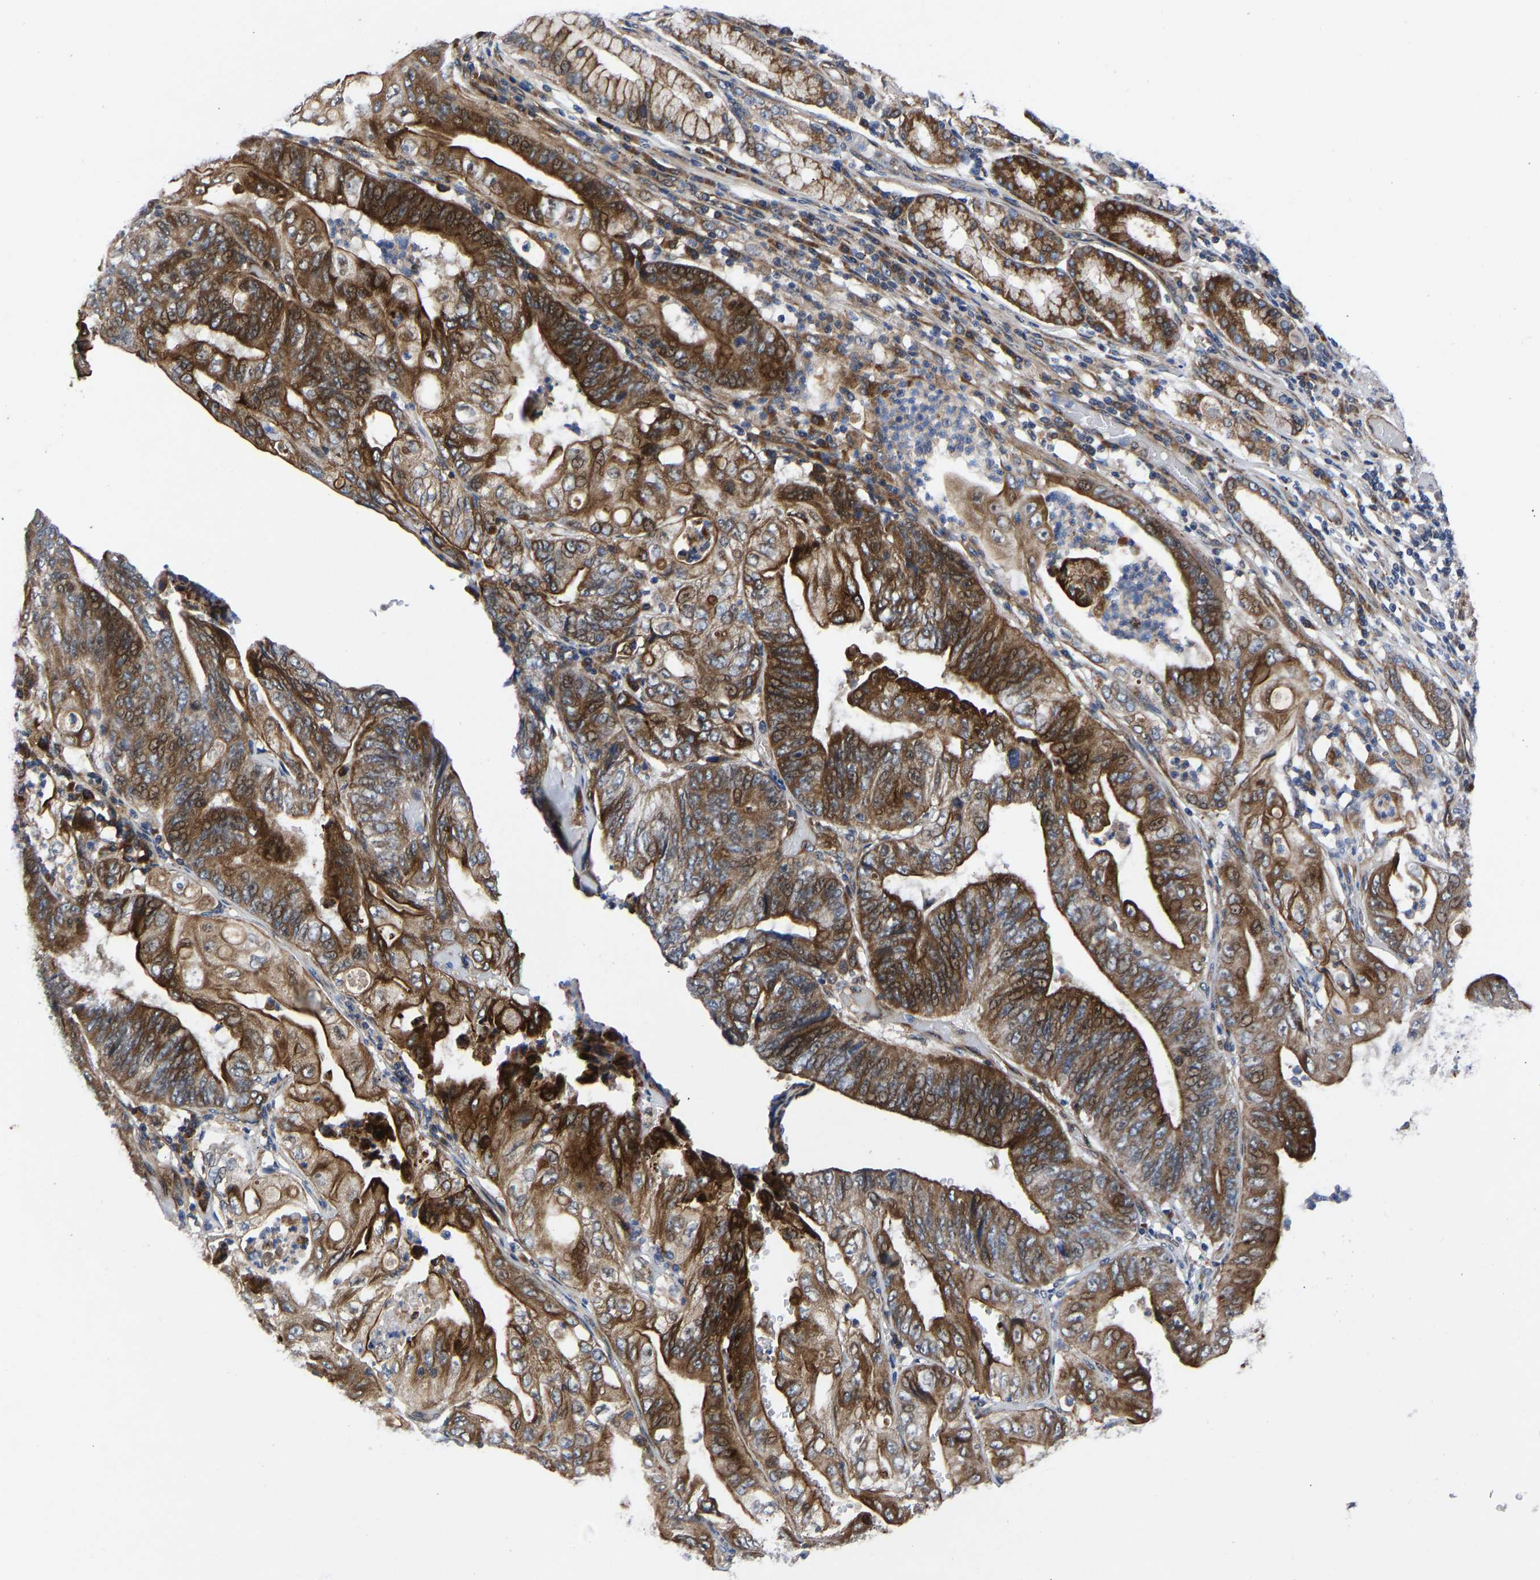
{"staining": {"intensity": "strong", "quantity": ">75%", "location": "cytoplasmic/membranous"}, "tissue": "stomach cancer", "cell_type": "Tumor cells", "image_type": "cancer", "snomed": [{"axis": "morphology", "description": "Adenocarcinoma, NOS"}, {"axis": "topography", "description": "Stomach"}], "caption": "This image demonstrates IHC staining of human adenocarcinoma (stomach), with high strong cytoplasmic/membranous staining in about >75% of tumor cells.", "gene": "TMEM38B", "patient": {"sex": "female", "age": 73}}